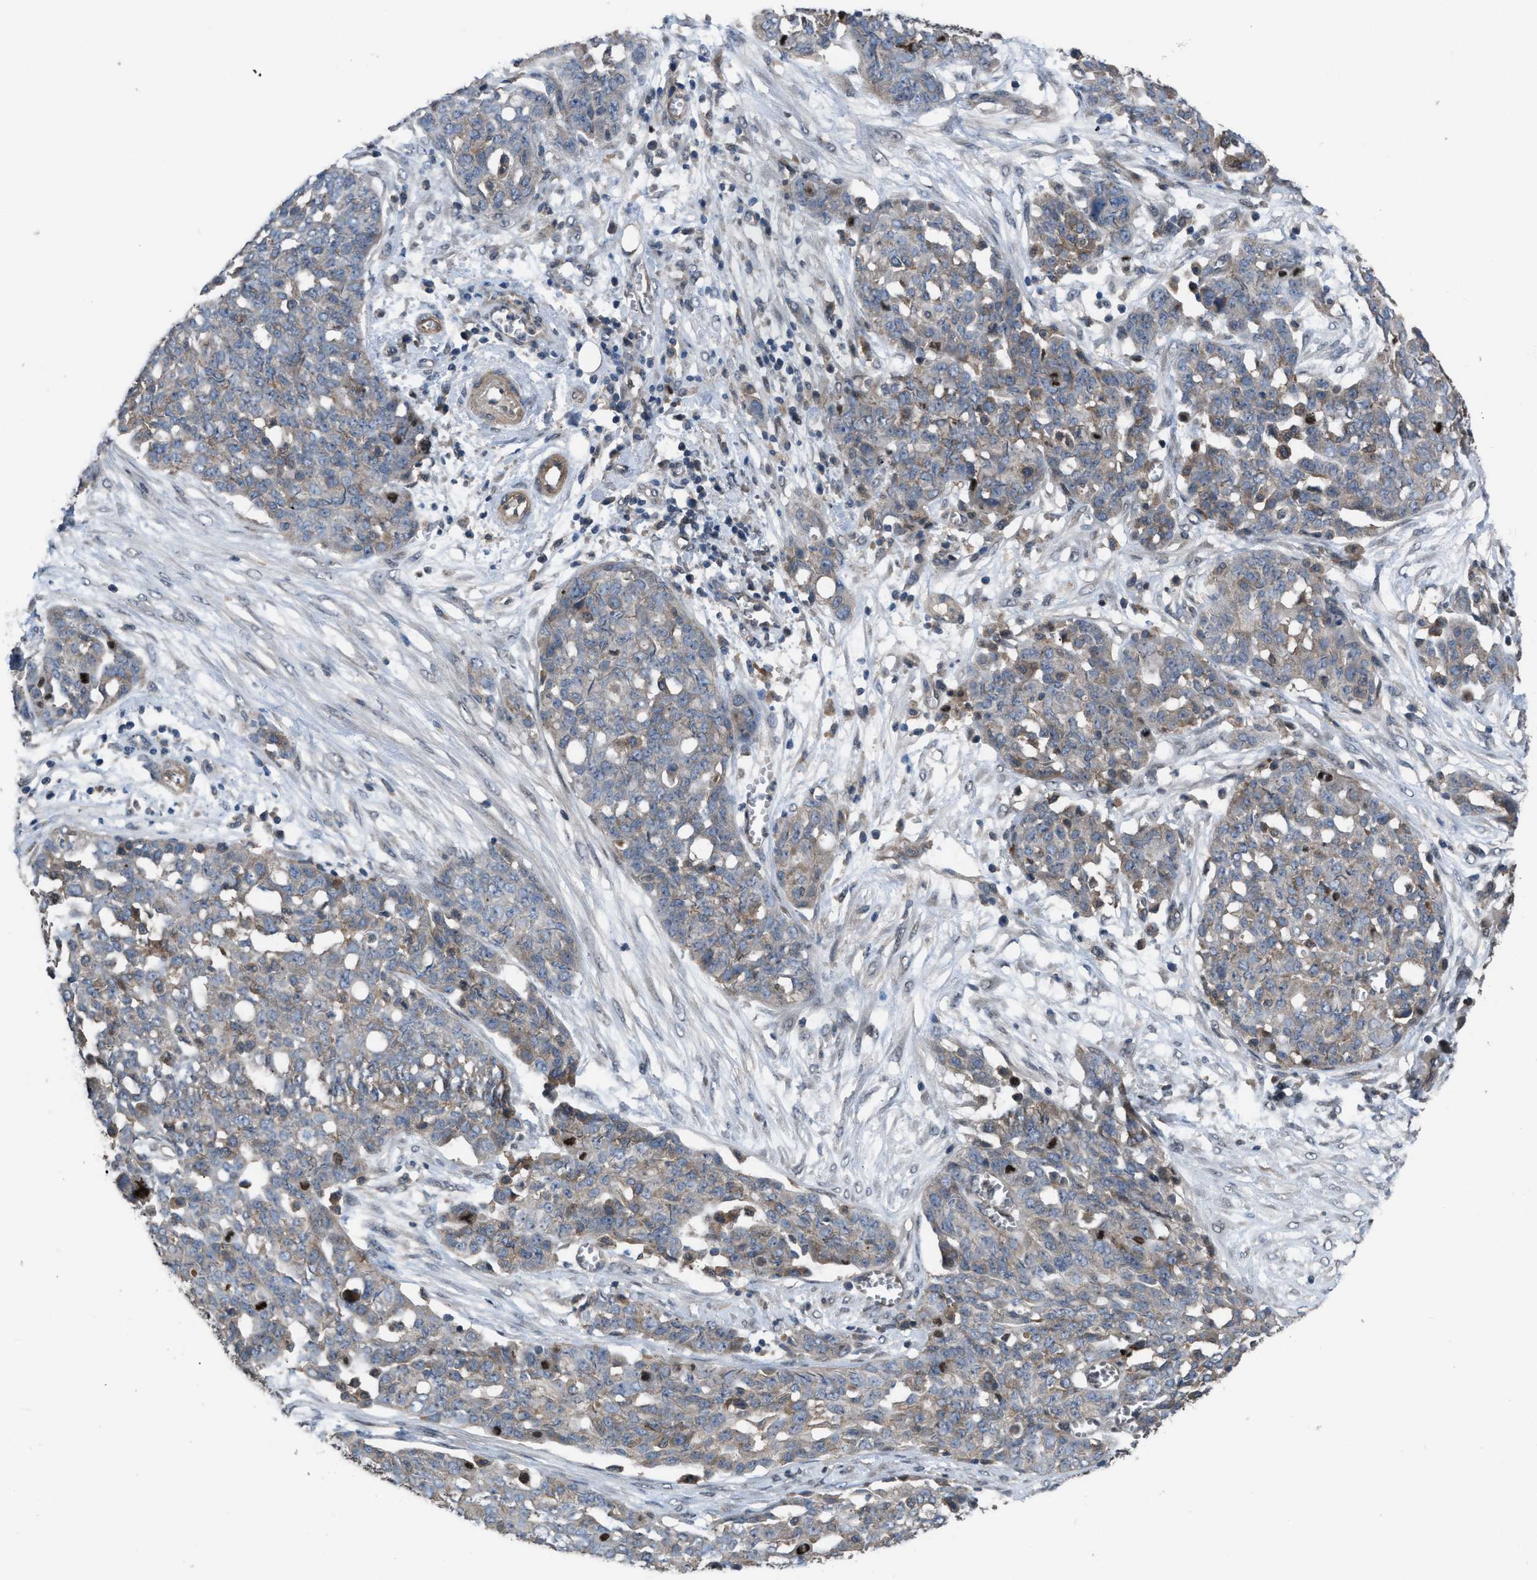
{"staining": {"intensity": "weak", "quantity": "<25%", "location": "cytoplasmic/membranous"}, "tissue": "ovarian cancer", "cell_type": "Tumor cells", "image_type": "cancer", "snomed": [{"axis": "morphology", "description": "Cystadenocarcinoma, serous, NOS"}, {"axis": "topography", "description": "Soft tissue"}, {"axis": "topography", "description": "Ovary"}], "caption": "An IHC histopathology image of ovarian cancer (serous cystadenocarcinoma) is shown. There is no staining in tumor cells of ovarian cancer (serous cystadenocarcinoma).", "gene": "UTRN", "patient": {"sex": "female", "age": 57}}